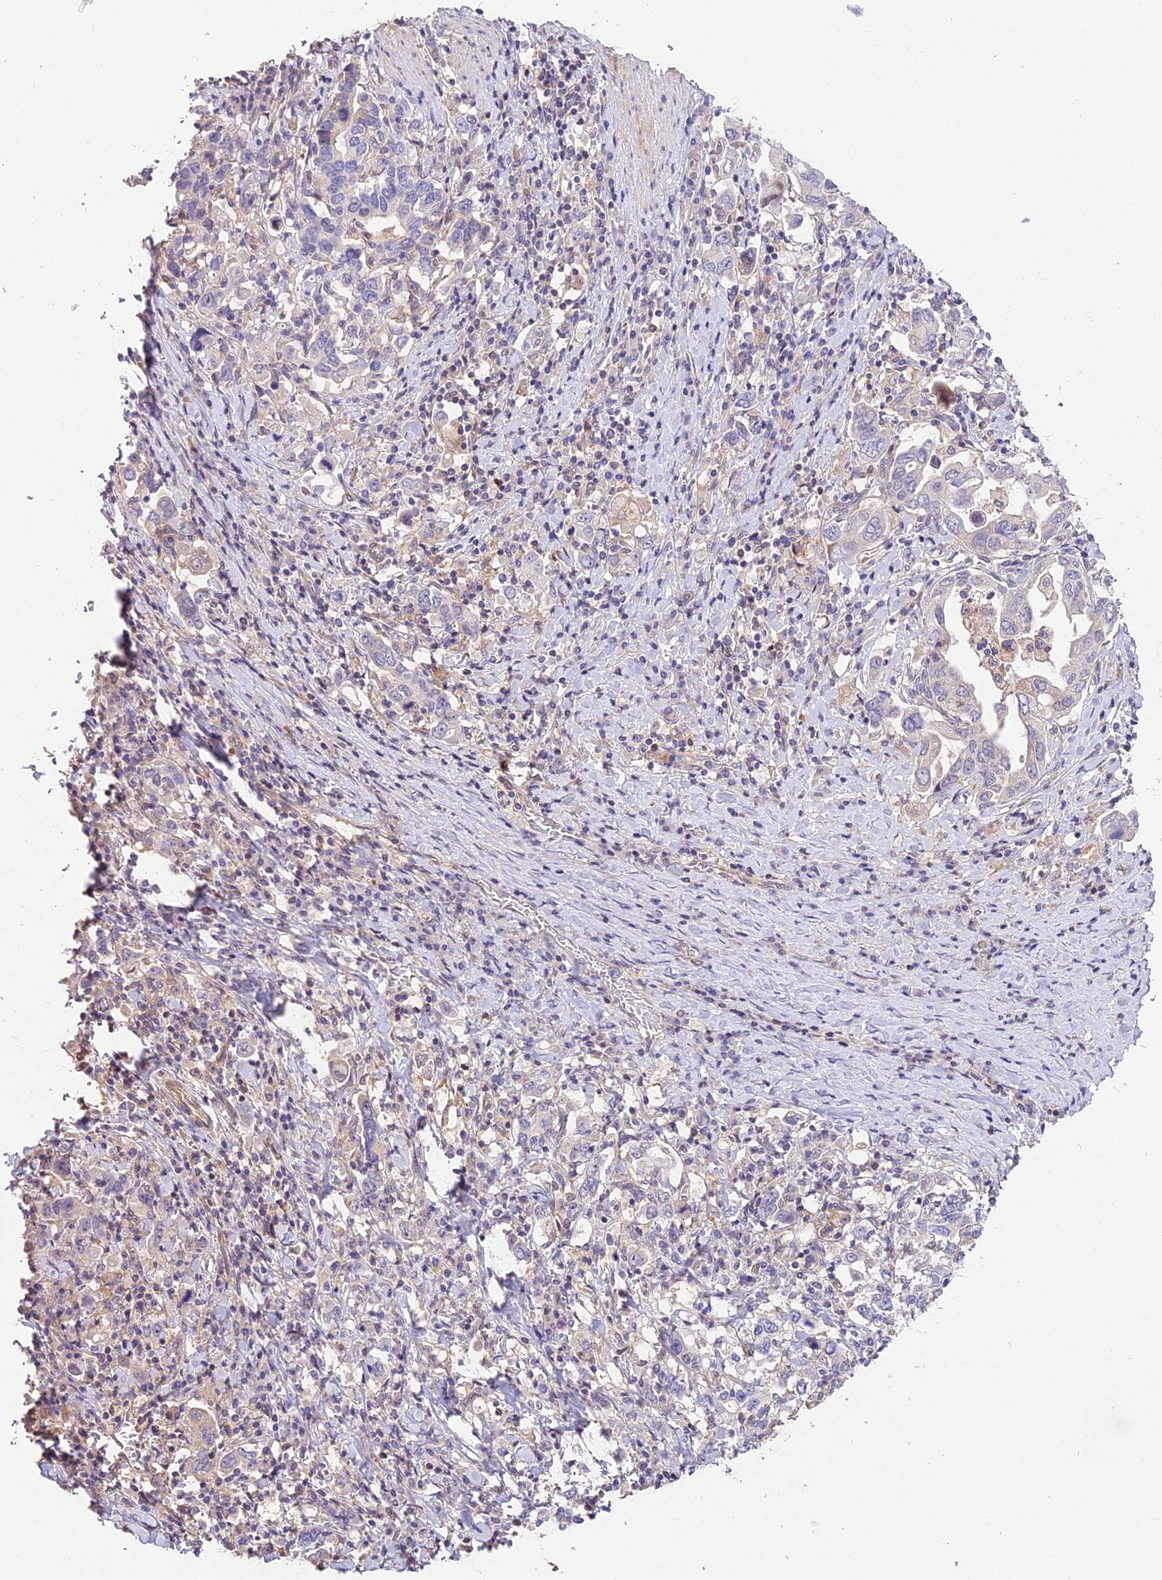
{"staining": {"intensity": "negative", "quantity": "none", "location": "none"}, "tissue": "stomach cancer", "cell_type": "Tumor cells", "image_type": "cancer", "snomed": [{"axis": "morphology", "description": "Adenocarcinoma, NOS"}, {"axis": "topography", "description": "Stomach, upper"}, {"axis": "topography", "description": "Stomach"}], "caption": "Tumor cells are negative for protein expression in human stomach cancer (adenocarcinoma).", "gene": "ARHGAP17", "patient": {"sex": "male", "age": 62}}